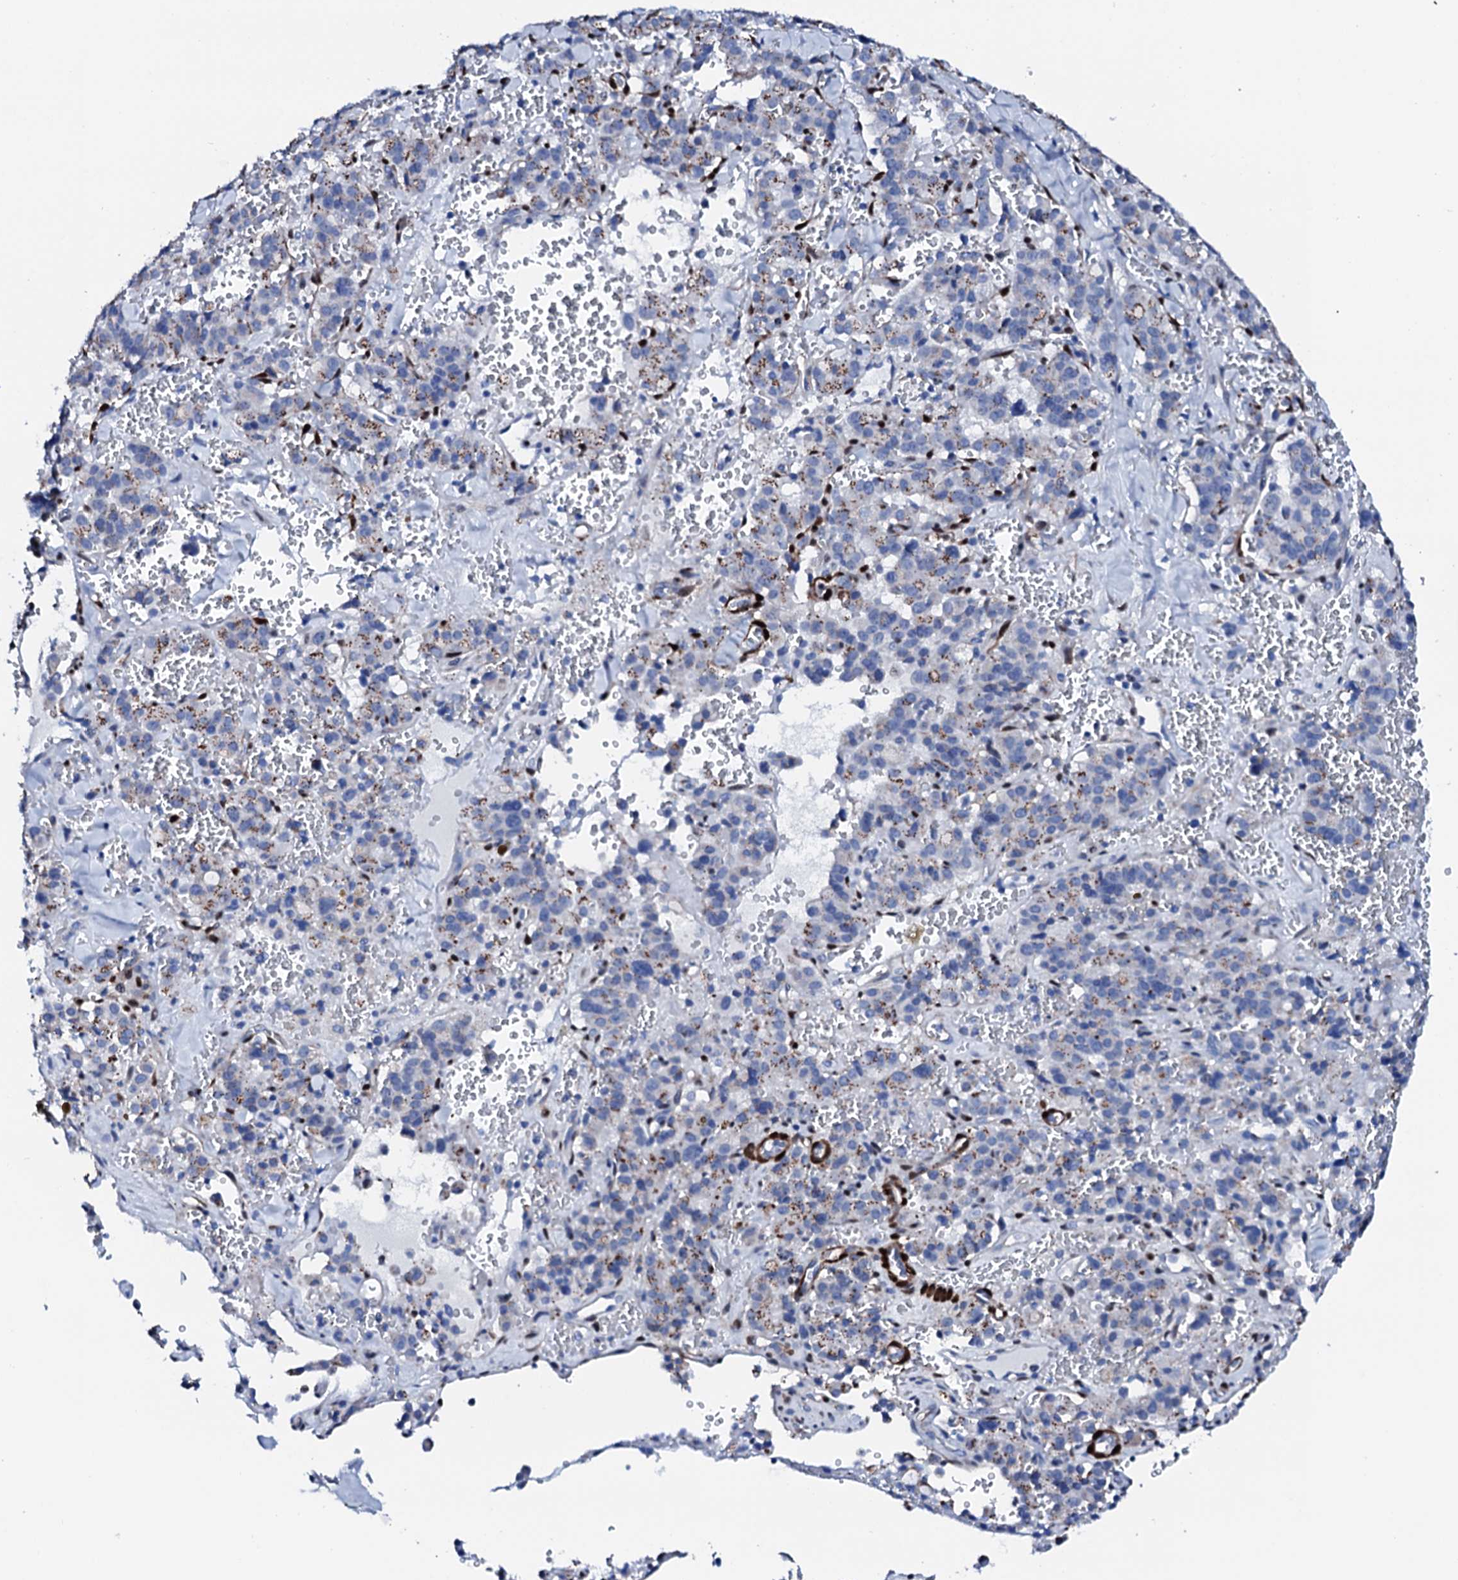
{"staining": {"intensity": "moderate", "quantity": "<25%", "location": "cytoplasmic/membranous"}, "tissue": "pancreatic cancer", "cell_type": "Tumor cells", "image_type": "cancer", "snomed": [{"axis": "morphology", "description": "Adenocarcinoma, NOS"}, {"axis": "topography", "description": "Pancreas"}], "caption": "Tumor cells exhibit low levels of moderate cytoplasmic/membranous positivity in about <25% of cells in pancreatic adenocarcinoma.", "gene": "NRIP2", "patient": {"sex": "male", "age": 65}}